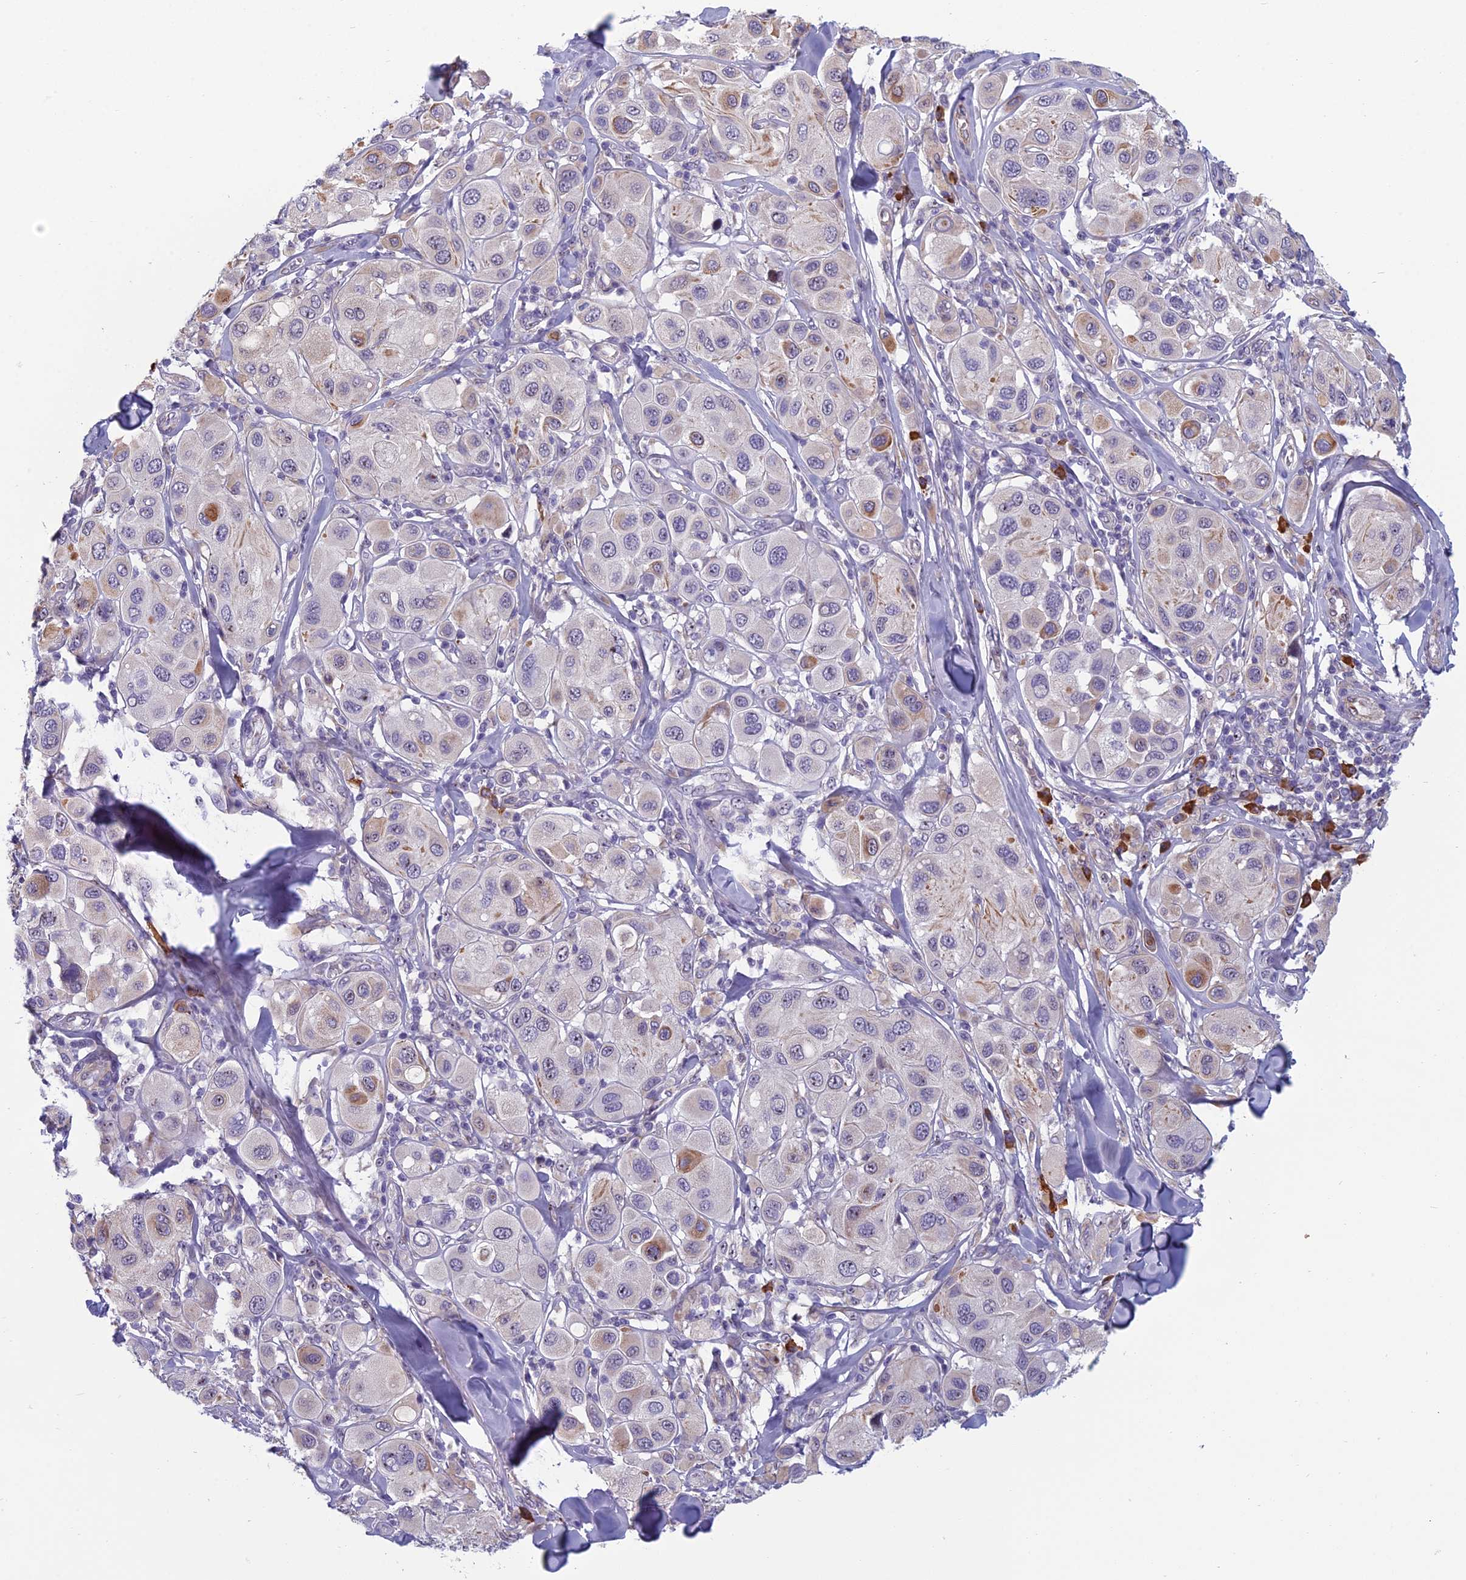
{"staining": {"intensity": "moderate", "quantity": "<25%", "location": "cytoplasmic/membranous"}, "tissue": "melanoma", "cell_type": "Tumor cells", "image_type": "cancer", "snomed": [{"axis": "morphology", "description": "Malignant melanoma, Metastatic site"}, {"axis": "topography", "description": "Skin"}], "caption": "Immunohistochemistry (IHC) of malignant melanoma (metastatic site) reveals low levels of moderate cytoplasmic/membranous staining in about <25% of tumor cells. The staining was performed using DAB to visualize the protein expression in brown, while the nuclei were stained in blue with hematoxylin (Magnification: 20x).", "gene": "NOC2L", "patient": {"sex": "male", "age": 41}}